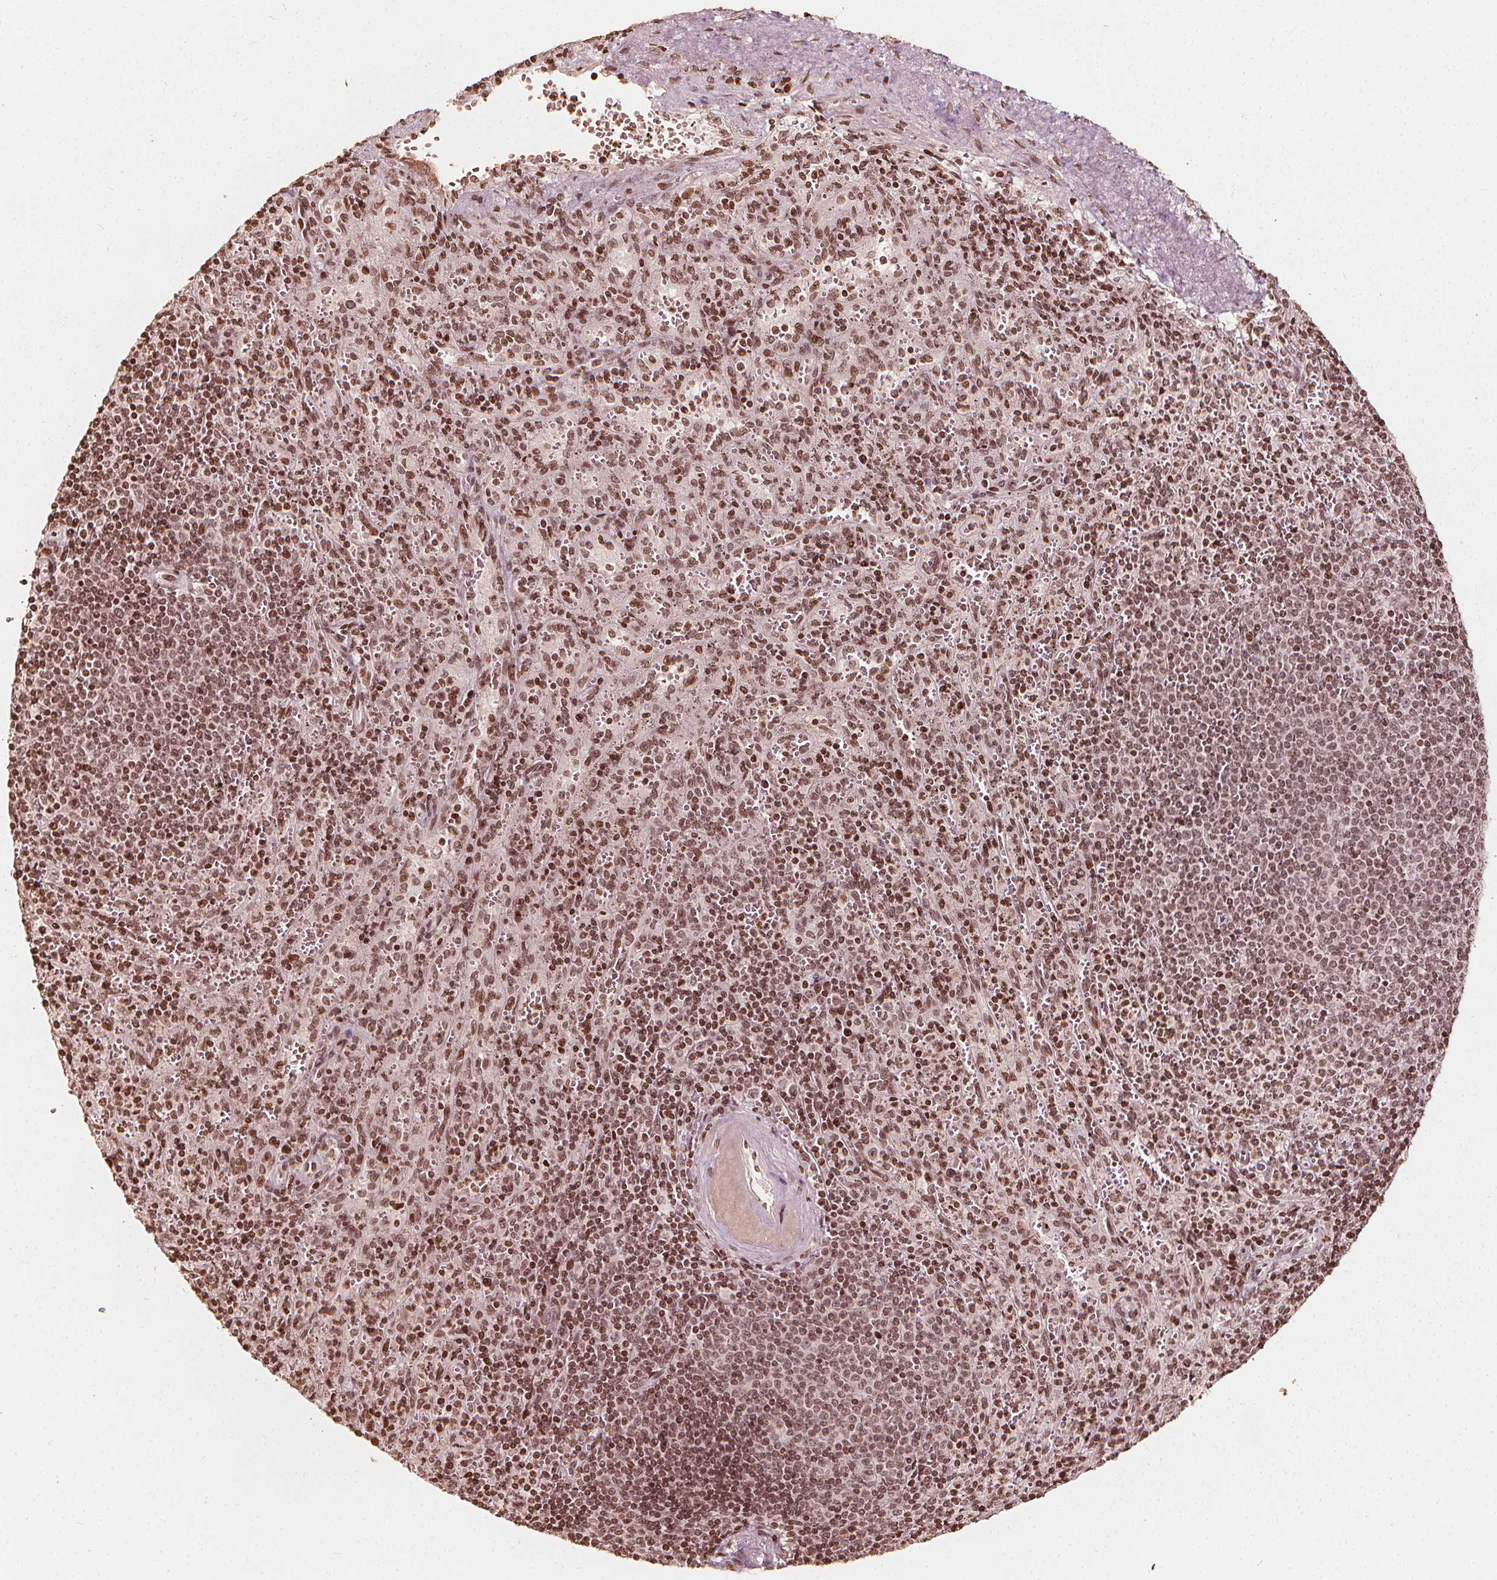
{"staining": {"intensity": "moderate", "quantity": ">75%", "location": "nuclear"}, "tissue": "spleen", "cell_type": "Cells in red pulp", "image_type": "normal", "snomed": [{"axis": "morphology", "description": "Normal tissue, NOS"}, {"axis": "topography", "description": "Spleen"}], "caption": "The immunohistochemical stain labels moderate nuclear positivity in cells in red pulp of unremarkable spleen. The staining is performed using DAB (3,3'-diaminobenzidine) brown chromogen to label protein expression. The nuclei are counter-stained blue using hematoxylin.", "gene": "H3C14", "patient": {"sex": "male", "age": 57}}